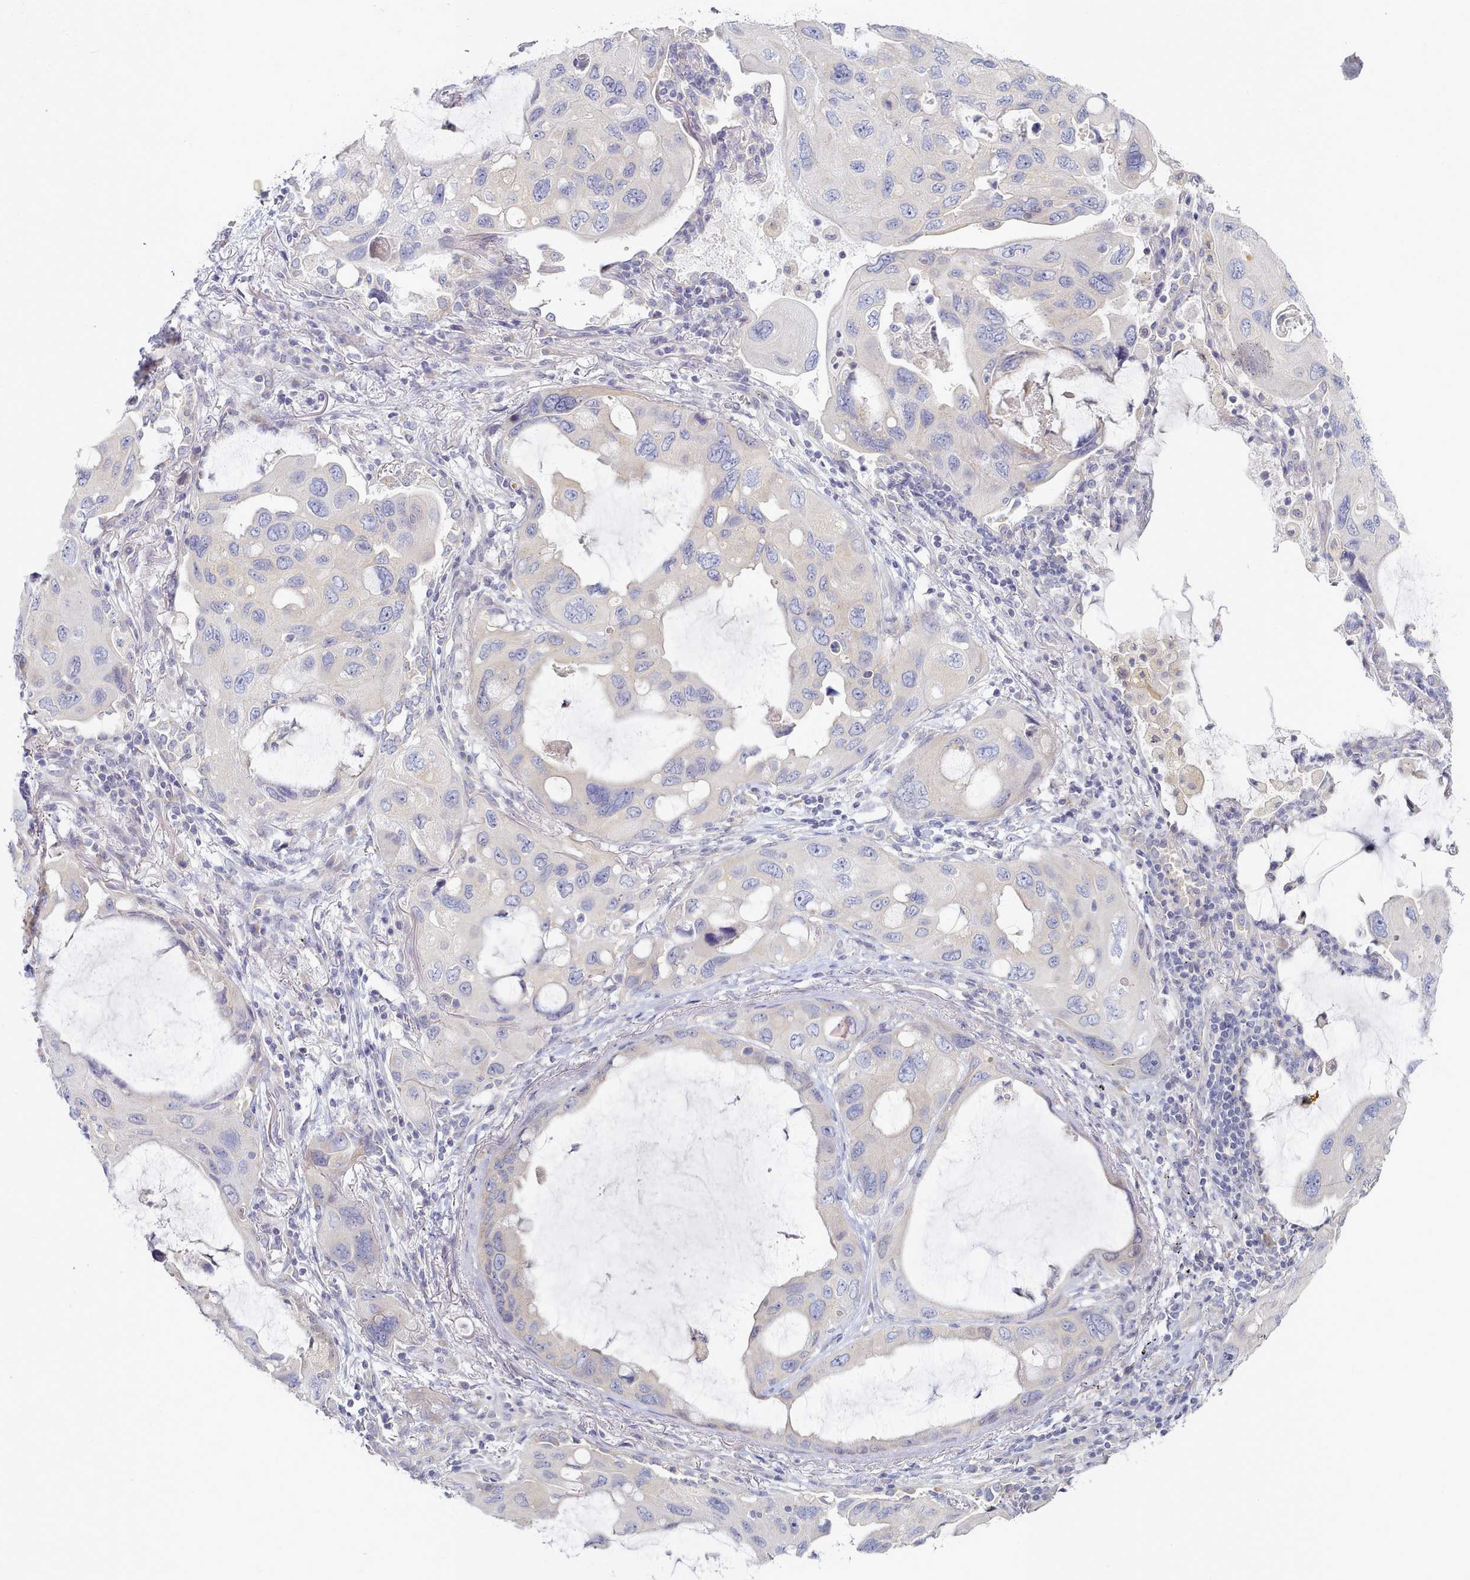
{"staining": {"intensity": "negative", "quantity": "none", "location": "none"}, "tissue": "lung cancer", "cell_type": "Tumor cells", "image_type": "cancer", "snomed": [{"axis": "morphology", "description": "Squamous cell carcinoma, NOS"}, {"axis": "topography", "description": "Lung"}], "caption": "A histopathology image of human lung cancer (squamous cell carcinoma) is negative for staining in tumor cells.", "gene": "TYW1B", "patient": {"sex": "female", "age": 73}}